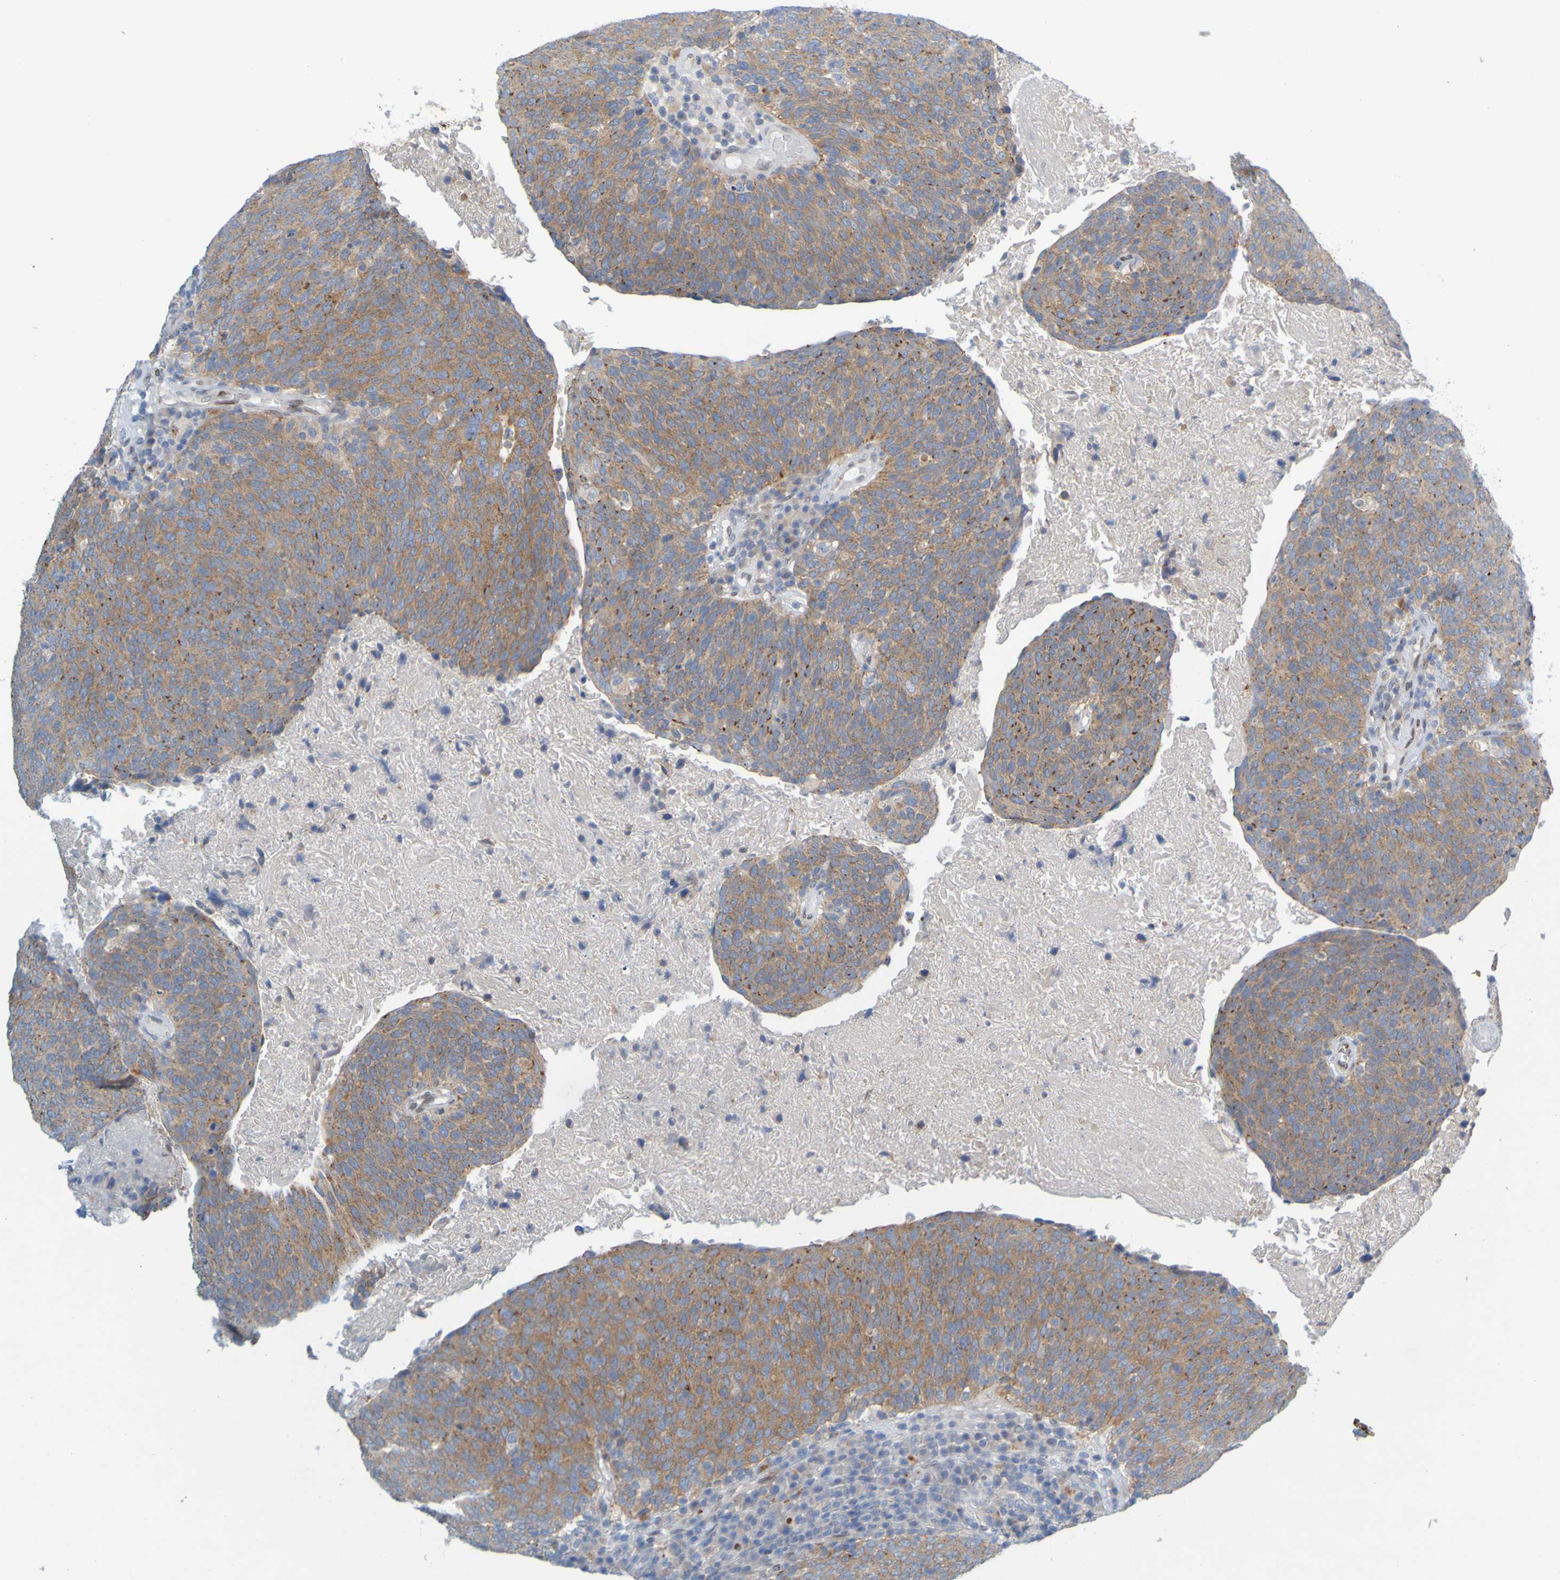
{"staining": {"intensity": "moderate", "quantity": ">75%", "location": "cytoplasmic/membranous"}, "tissue": "head and neck cancer", "cell_type": "Tumor cells", "image_type": "cancer", "snomed": [{"axis": "morphology", "description": "Squamous cell carcinoma, NOS"}, {"axis": "morphology", "description": "Squamous cell carcinoma, metastatic, NOS"}, {"axis": "topography", "description": "Lymph node"}, {"axis": "topography", "description": "Head-Neck"}], "caption": "Head and neck cancer was stained to show a protein in brown. There is medium levels of moderate cytoplasmic/membranous expression in approximately >75% of tumor cells. (IHC, brightfield microscopy, high magnification).", "gene": "MAG", "patient": {"sex": "male", "age": 62}}